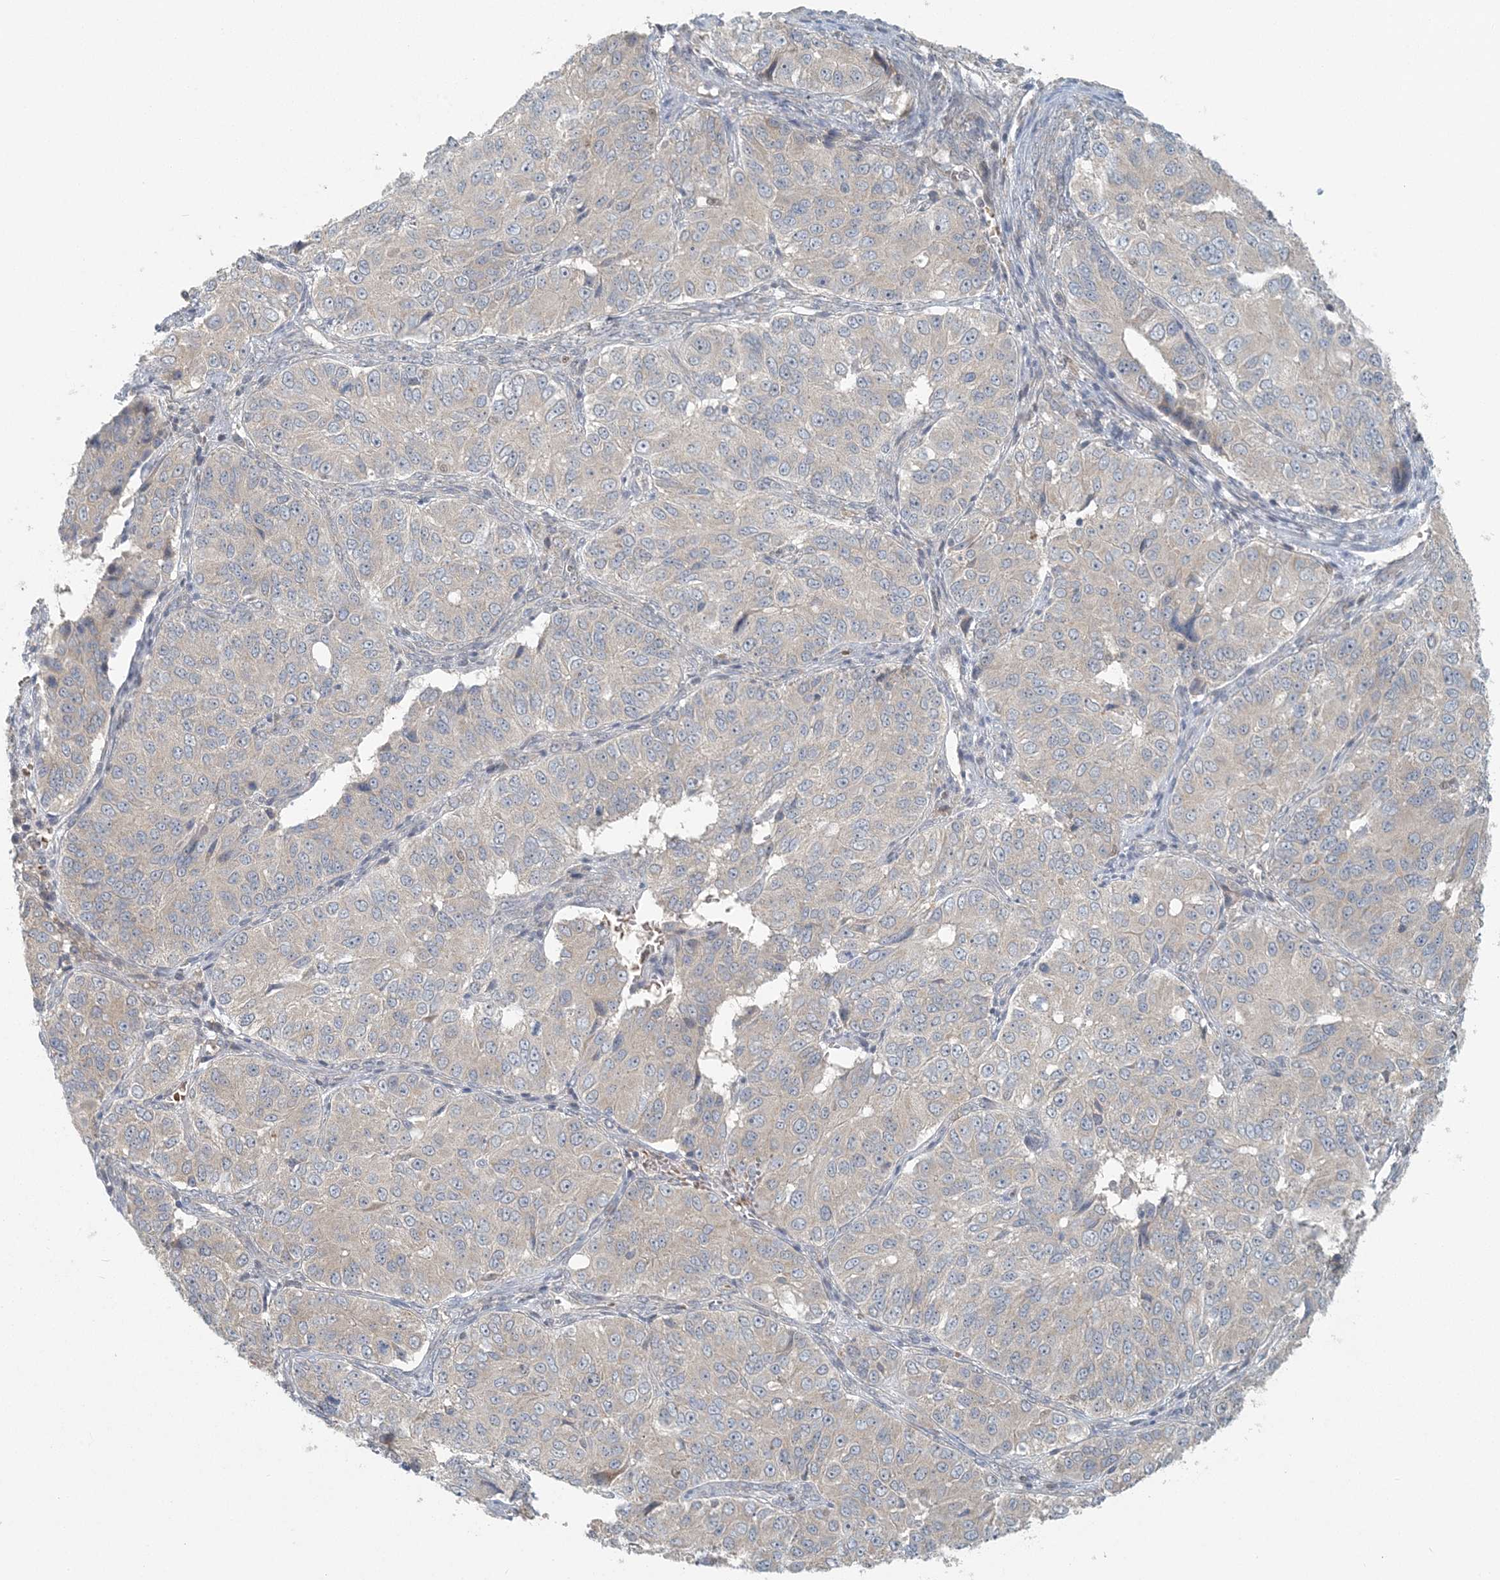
{"staining": {"intensity": "negative", "quantity": "none", "location": "none"}, "tissue": "ovarian cancer", "cell_type": "Tumor cells", "image_type": "cancer", "snomed": [{"axis": "morphology", "description": "Carcinoma, endometroid"}, {"axis": "topography", "description": "Ovary"}], "caption": "This is an IHC micrograph of human ovarian cancer (endometroid carcinoma). There is no expression in tumor cells.", "gene": "CTDNEP1", "patient": {"sex": "female", "age": 51}}